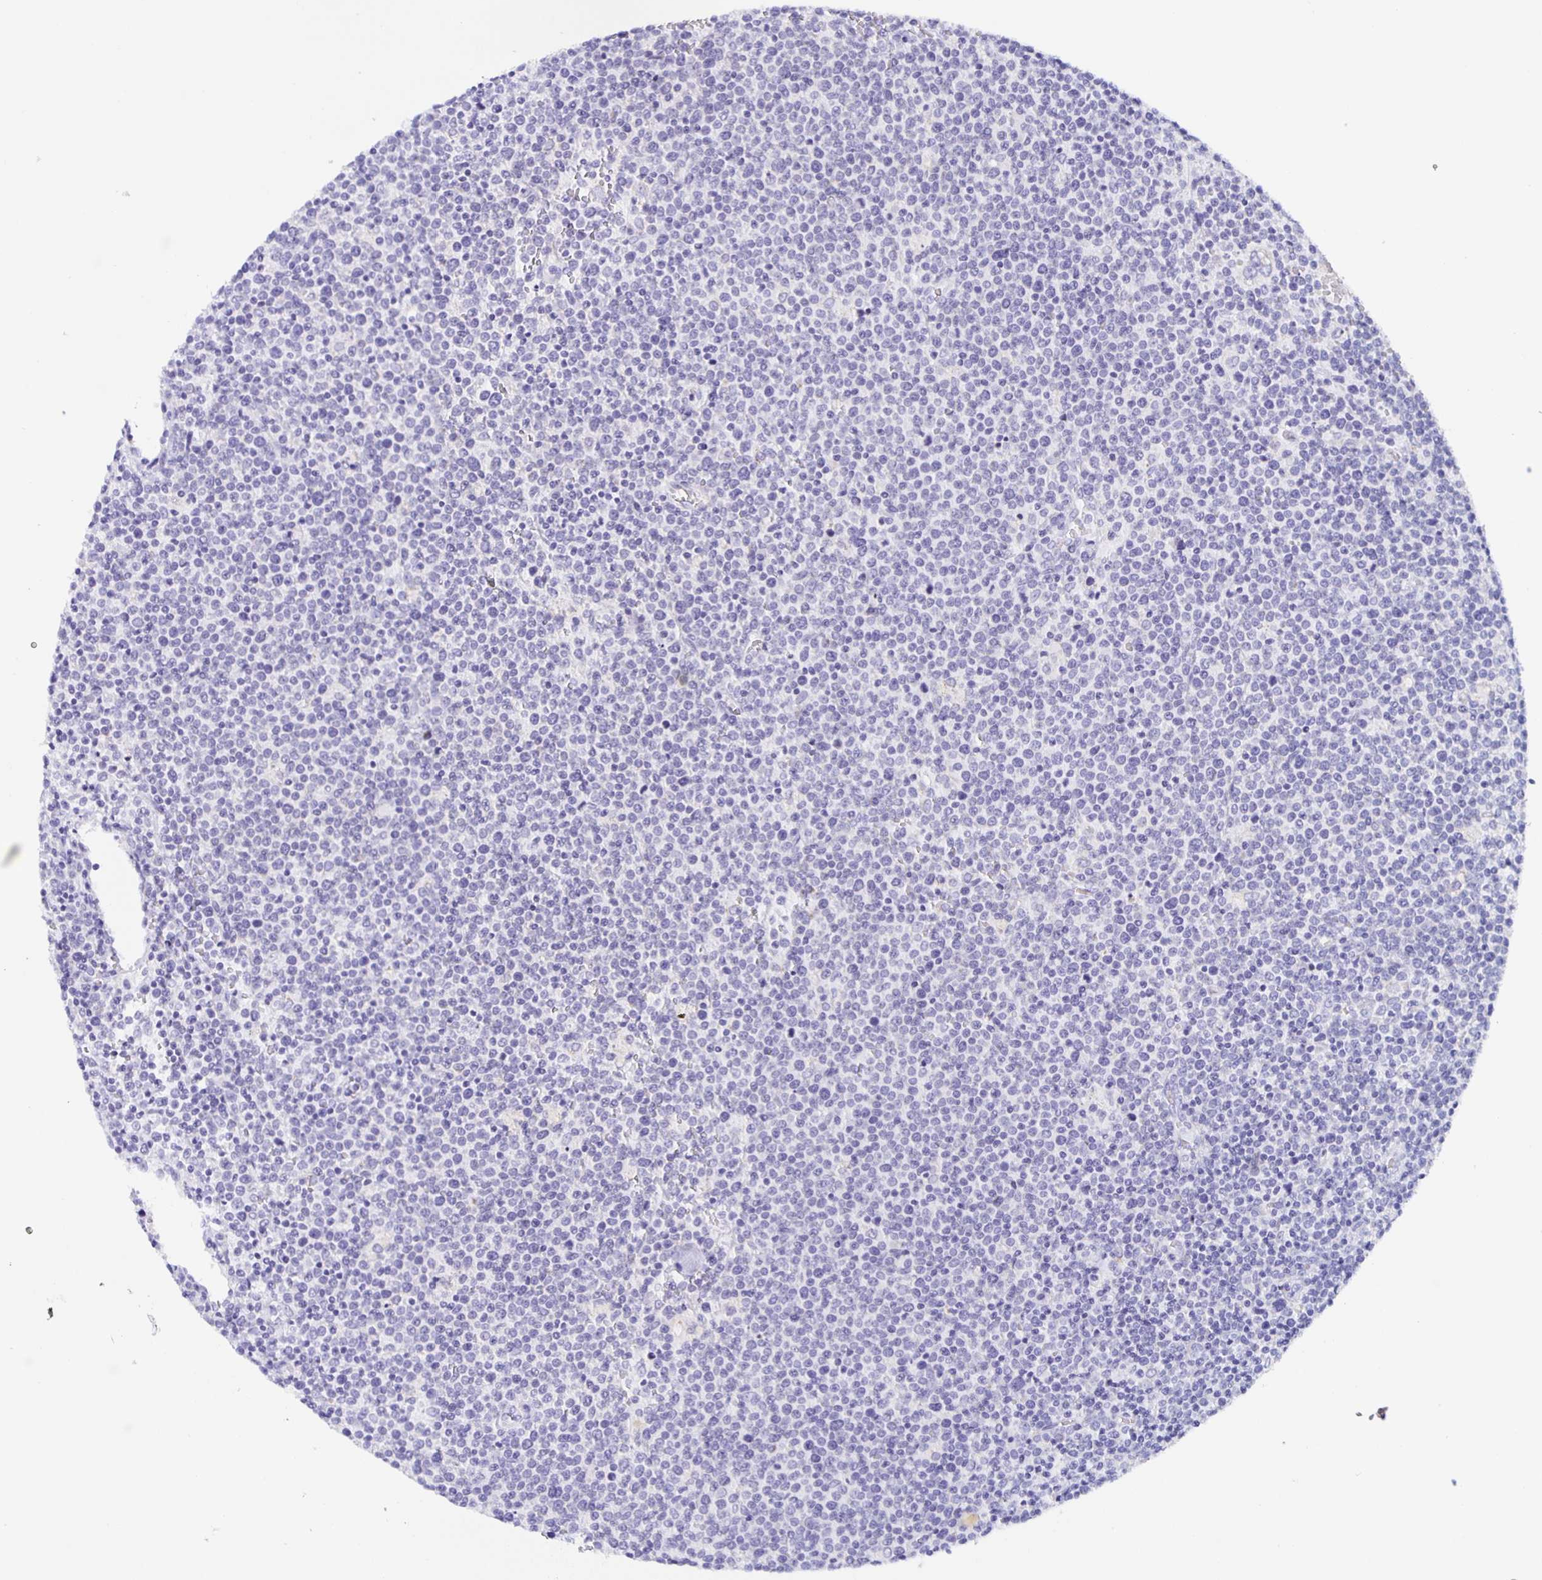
{"staining": {"intensity": "negative", "quantity": "none", "location": "none"}, "tissue": "lymphoma", "cell_type": "Tumor cells", "image_type": "cancer", "snomed": [{"axis": "morphology", "description": "Malignant lymphoma, non-Hodgkin's type, High grade"}, {"axis": "topography", "description": "Lymph node"}], "caption": "Immunohistochemistry of human lymphoma reveals no staining in tumor cells.", "gene": "AQP6", "patient": {"sex": "male", "age": 61}}